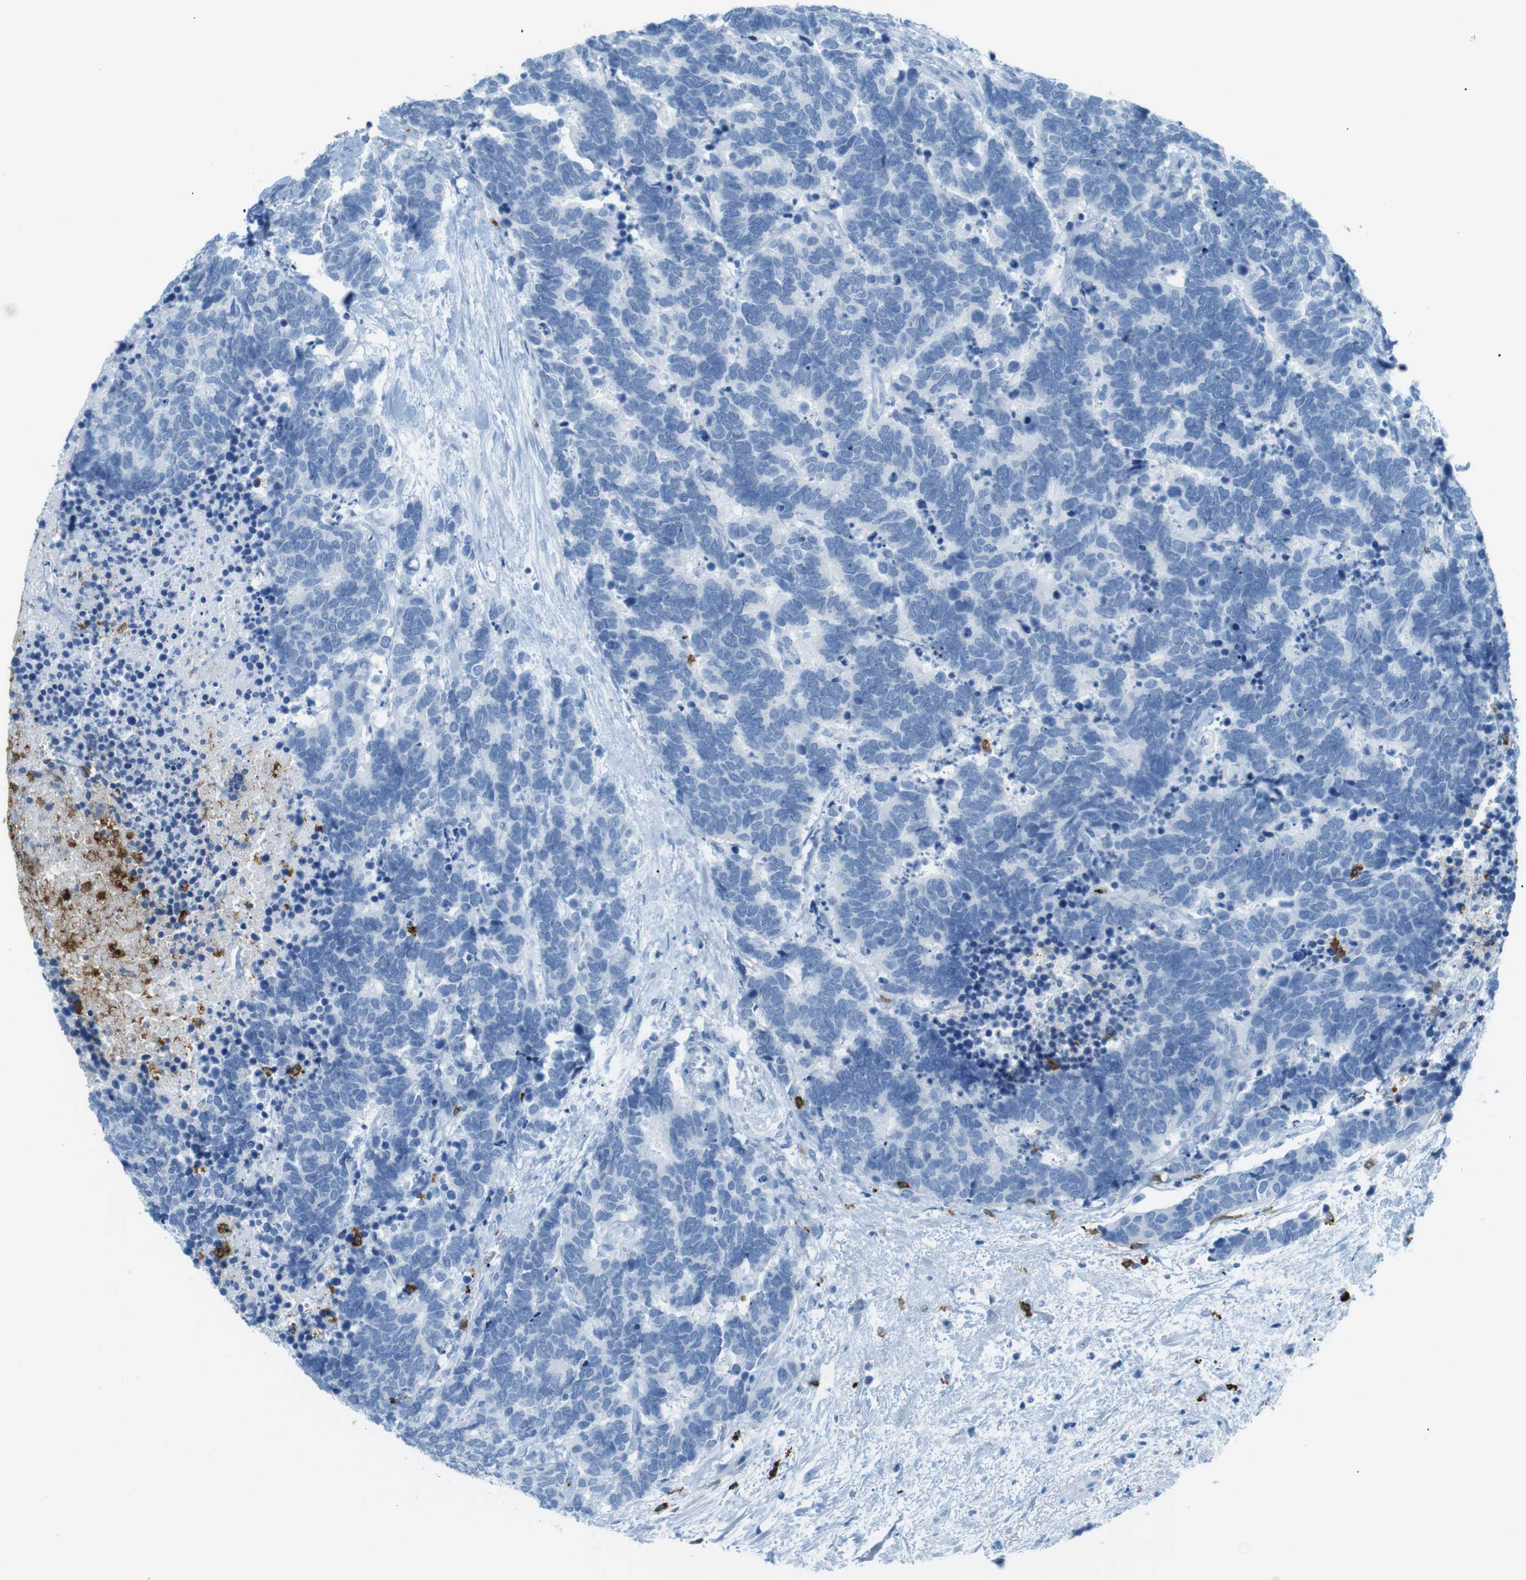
{"staining": {"intensity": "negative", "quantity": "none", "location": "none"}, "tissue": "carcinoid", "cell_type": "Tumor cells", "image_type": "cancer", "snomed": [{"axis": "morphology", "description": "Carcinoma, NOS"}, {"axis": "morphology", "description": "Carcinoid, malignant, NOS"}, {"axis": "topography", "description": "Urinary bladder"}], "caption": "High power microscopy micrograph of an immunohistochemistry (IHC) image of carcinoid, revealing no significant staining in tumor cells.", "gene": "MCEMP1", "patient": {"sex": "male", "age": 57}}